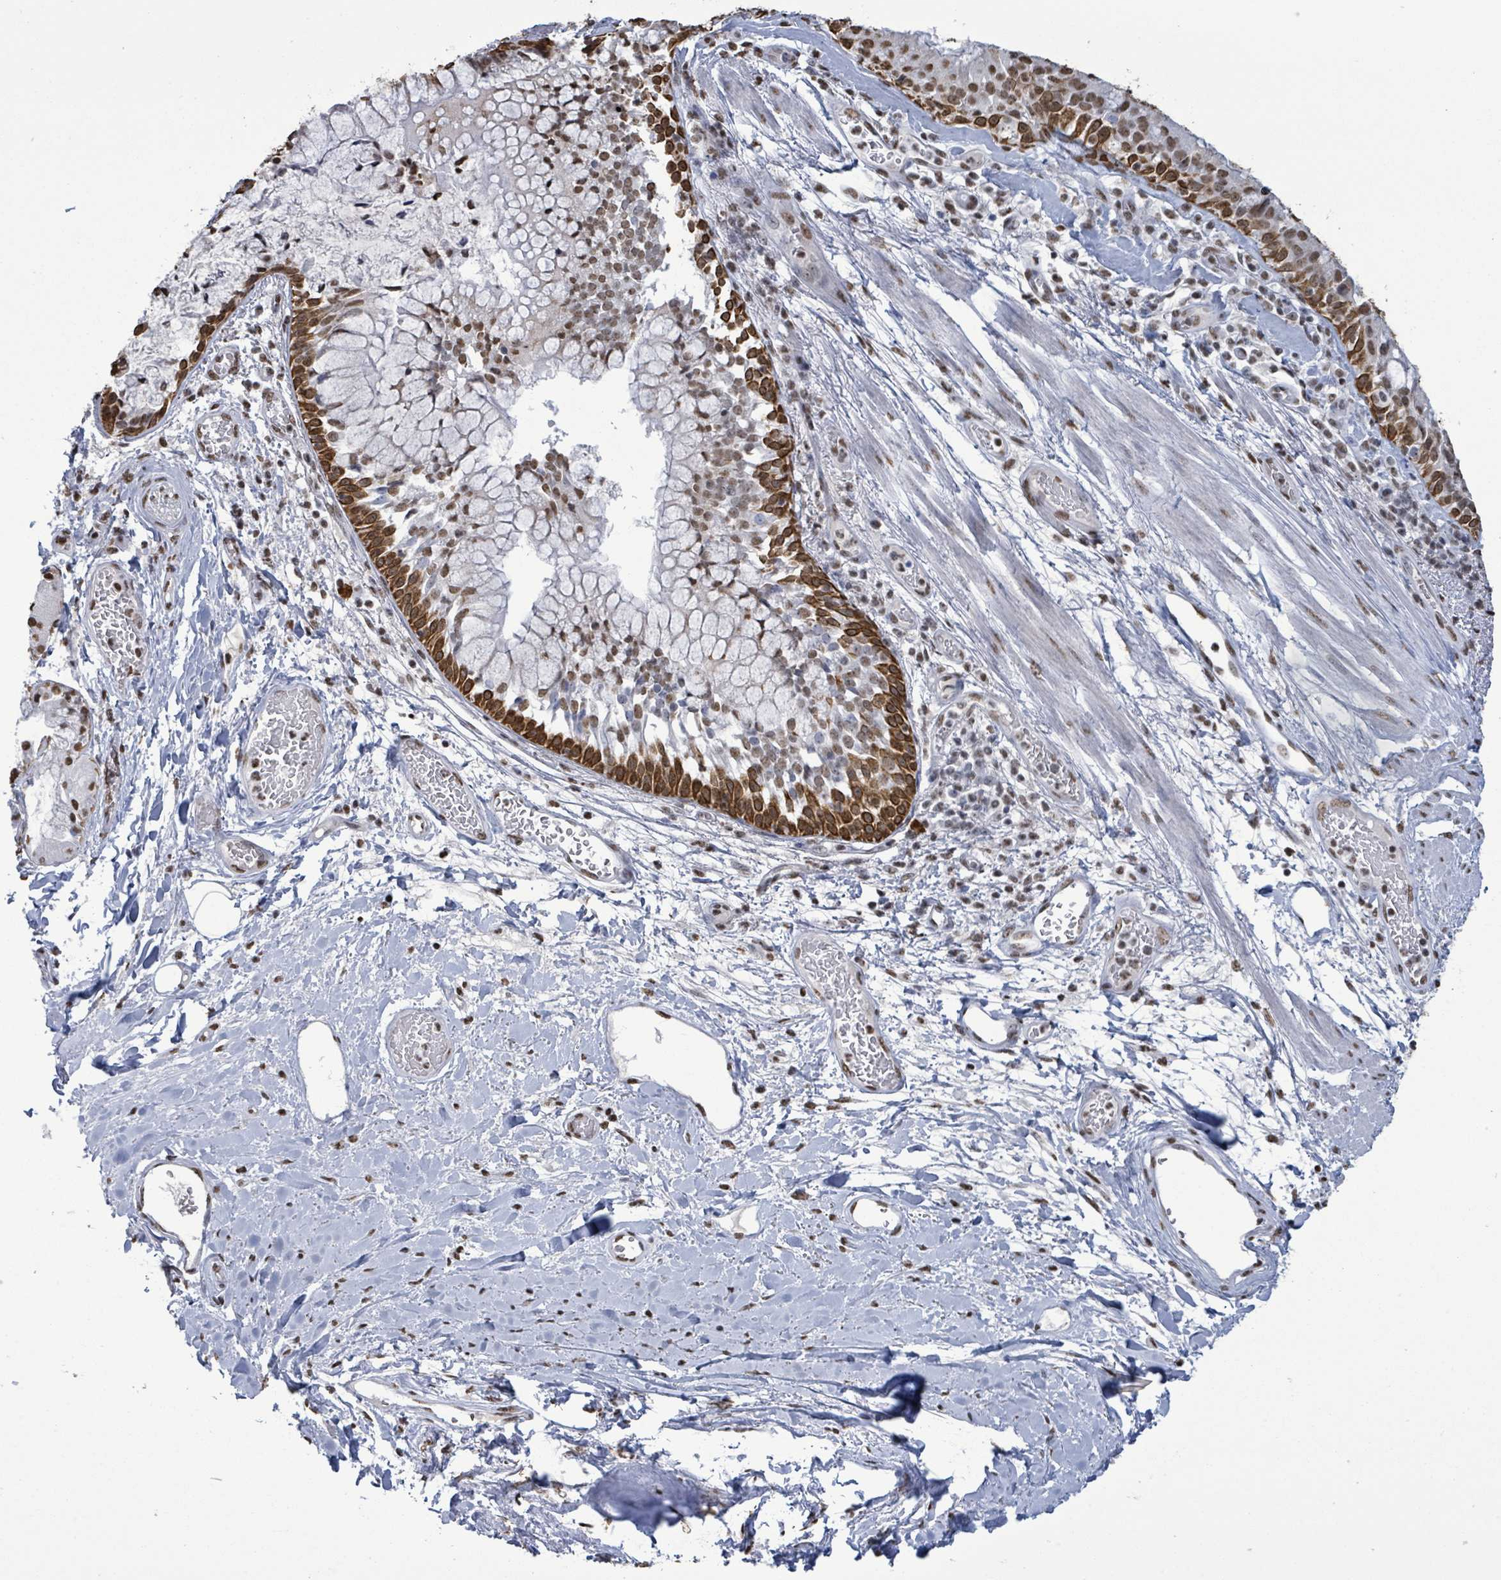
{"staining": {"intensity": "strong", "quantity": "25%-75%", "location": "cytoplasmic/membranous,nuclear"}, "tissue": "bronchus", "cell_type": "Respiratory epithelial cells", "image_type": "normal", "snomed": [{"axis": "morphology", "description": "Normal tissue, NOS"}, {"axis": "topography", "description": "Cartilage tissue"}, {"axis": "topography", "description": "Bronchus"}], "caption": "An IHC photomicrograph of benign tissue is shown. Protein staining in brown shows strong cytoplasmic/membranous,nuclear positivity in bronchus within respiratory epithelial cells. The protein of interest is shown in brown color, while the nuclei are stained blue.", "gene": "SAMD14", "patient": {"sex": "male", "age": 63}}